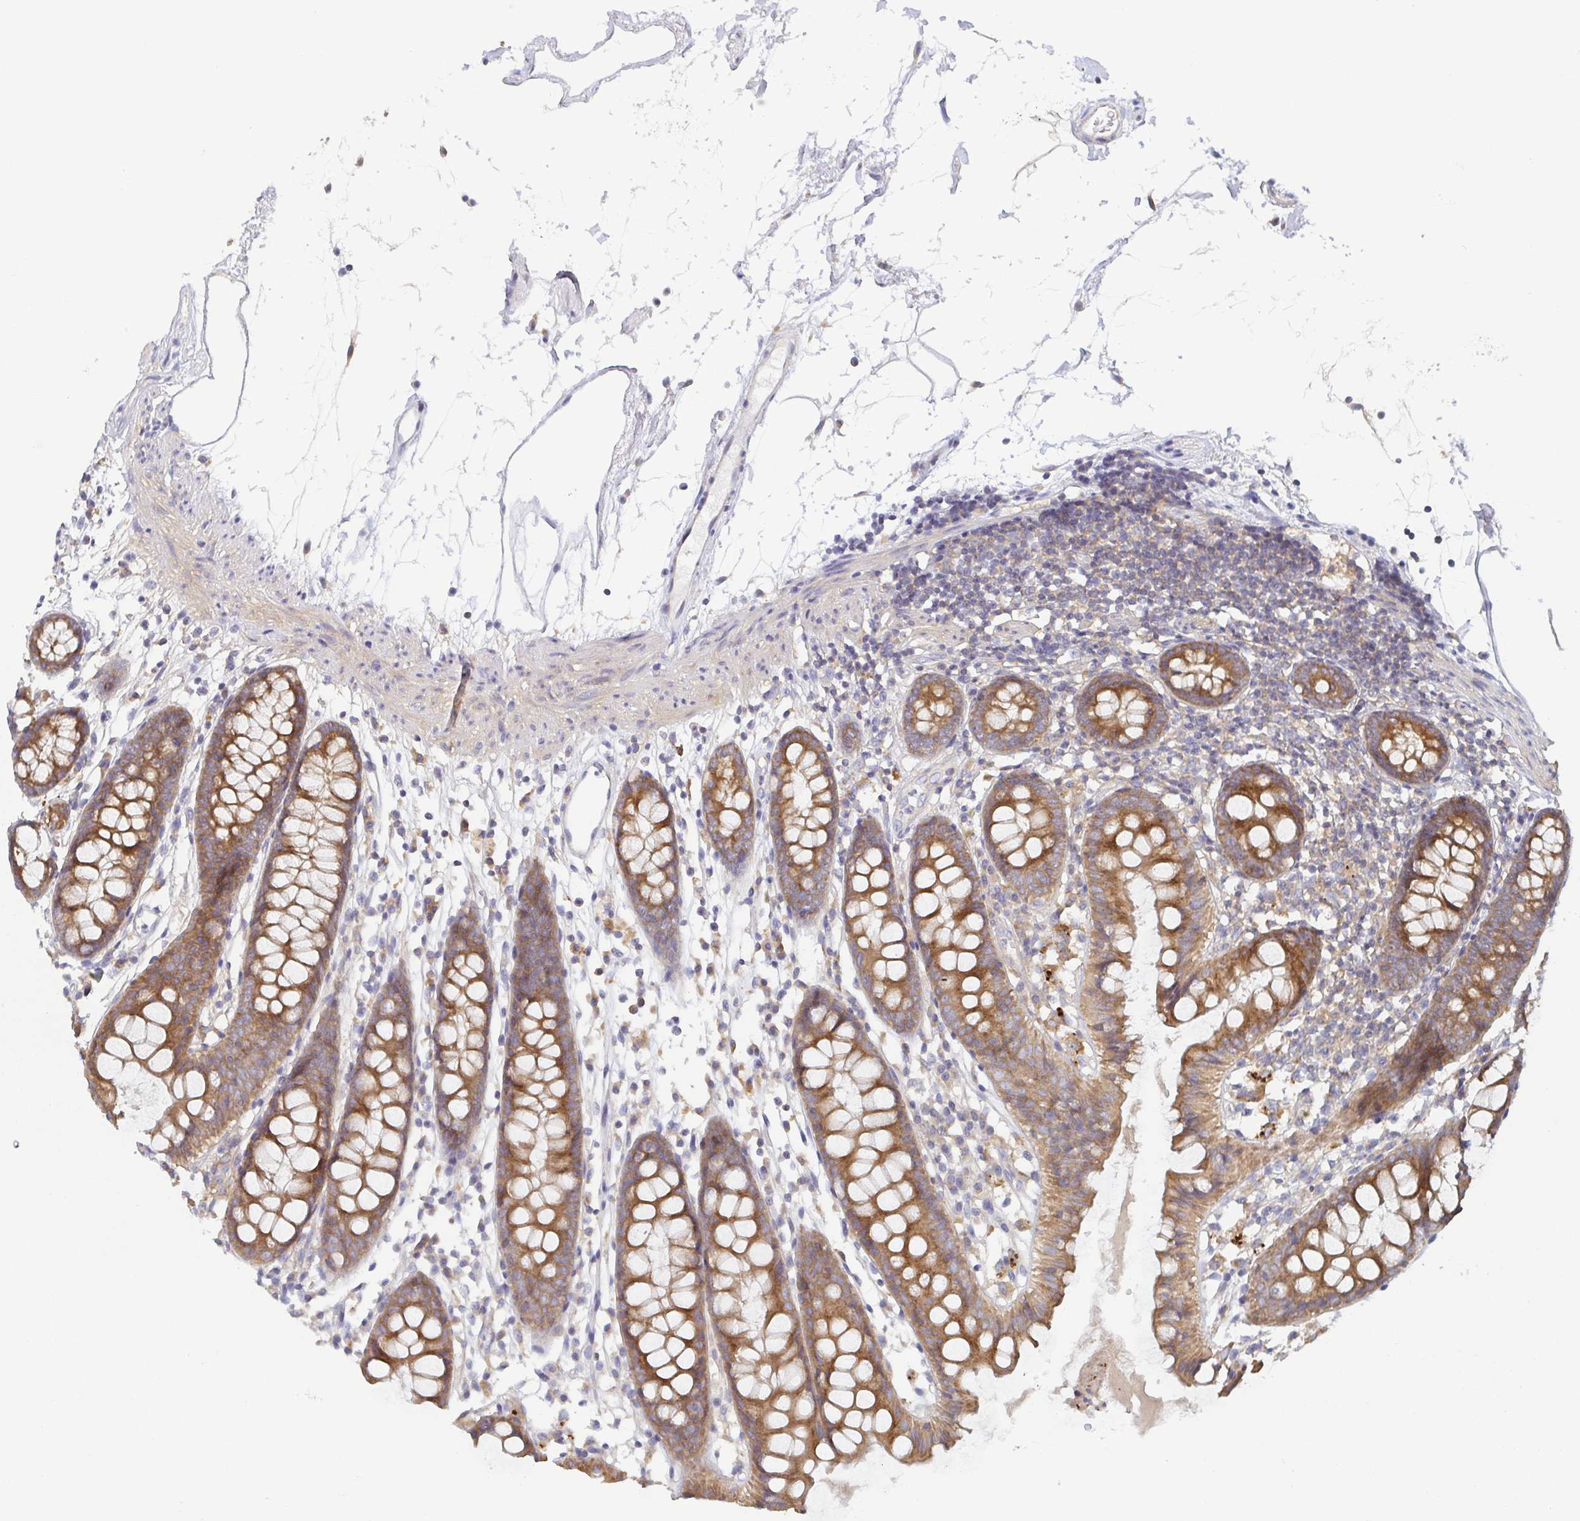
{"staining": {"intensity": "negative", "quantity": "none", "location": "none"}, "tissue": "colon", "cell_type": "Endothelial cells", "image_type": "normal", "snomed": [{"axis": "morphology", "description": "Normal tissue, NOS"}, {"axis": "topography", "description": "Colon"}], "caption": "Immunohistochemical staining of unremarkable colon exhibits no significant staining in endothelial cells.", "gene": "TUFT1", "patient": {"sex": "female", "age": 84}}